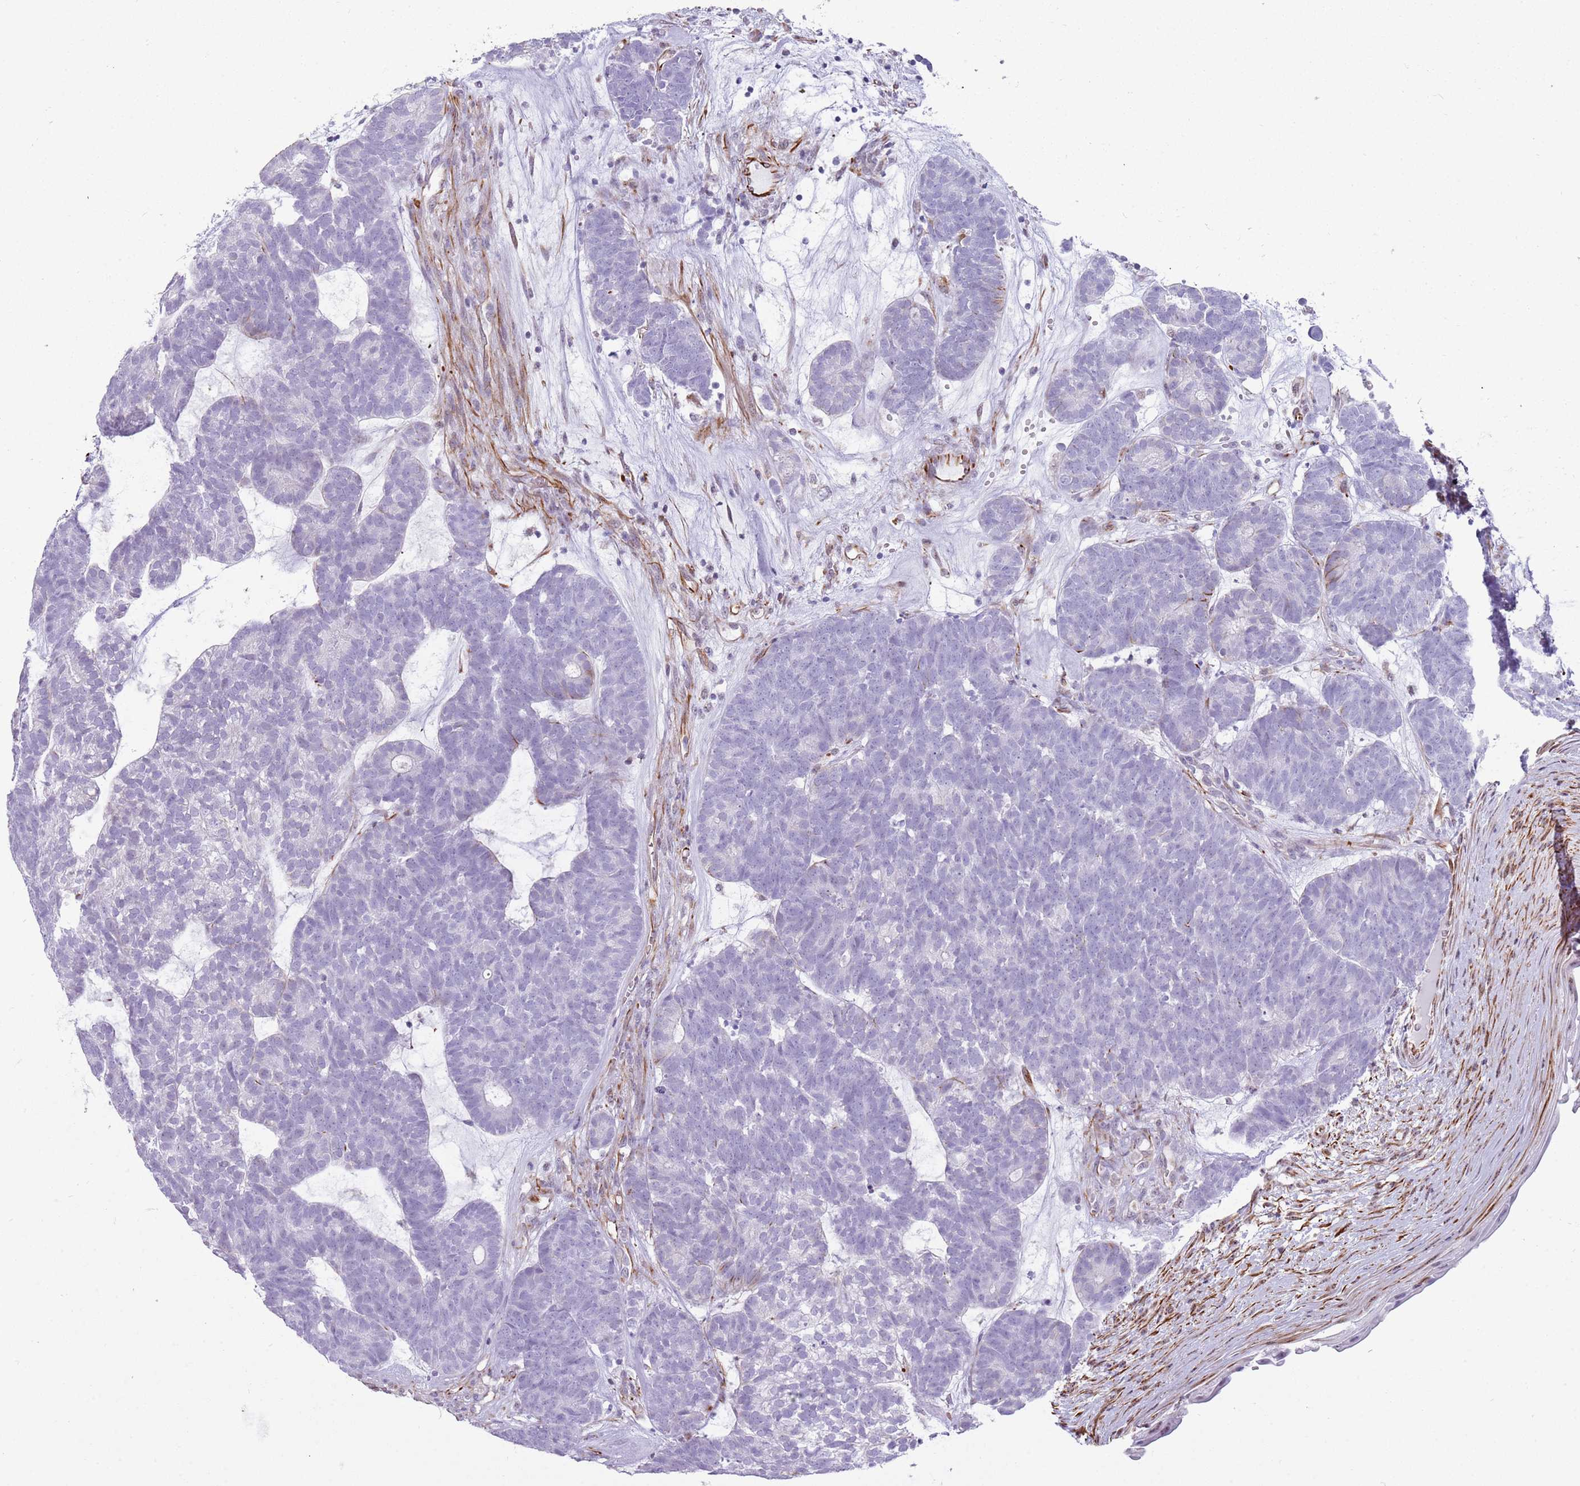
{"staining": {"intensity": "negative", "quantity": "none", "location": "none"}, "tissue": "head and neck cancer", "cell_type": "Tumor cells", "image_type": "cancer", "snomed": [{"axis": "morphology", "description": "Adenocarcinoma, NOS"}, {"axis": "topography", "description": "Head-Neck"}], "caption": "High power microscopy histopathology image of an immunohistochemistry (IHC) micrograph of adenocarcinoma (head and neck), revealing no significant staining in tumor cells.", "gene": "NBPF3", "patient": {"sex": "female", "age": 81}}